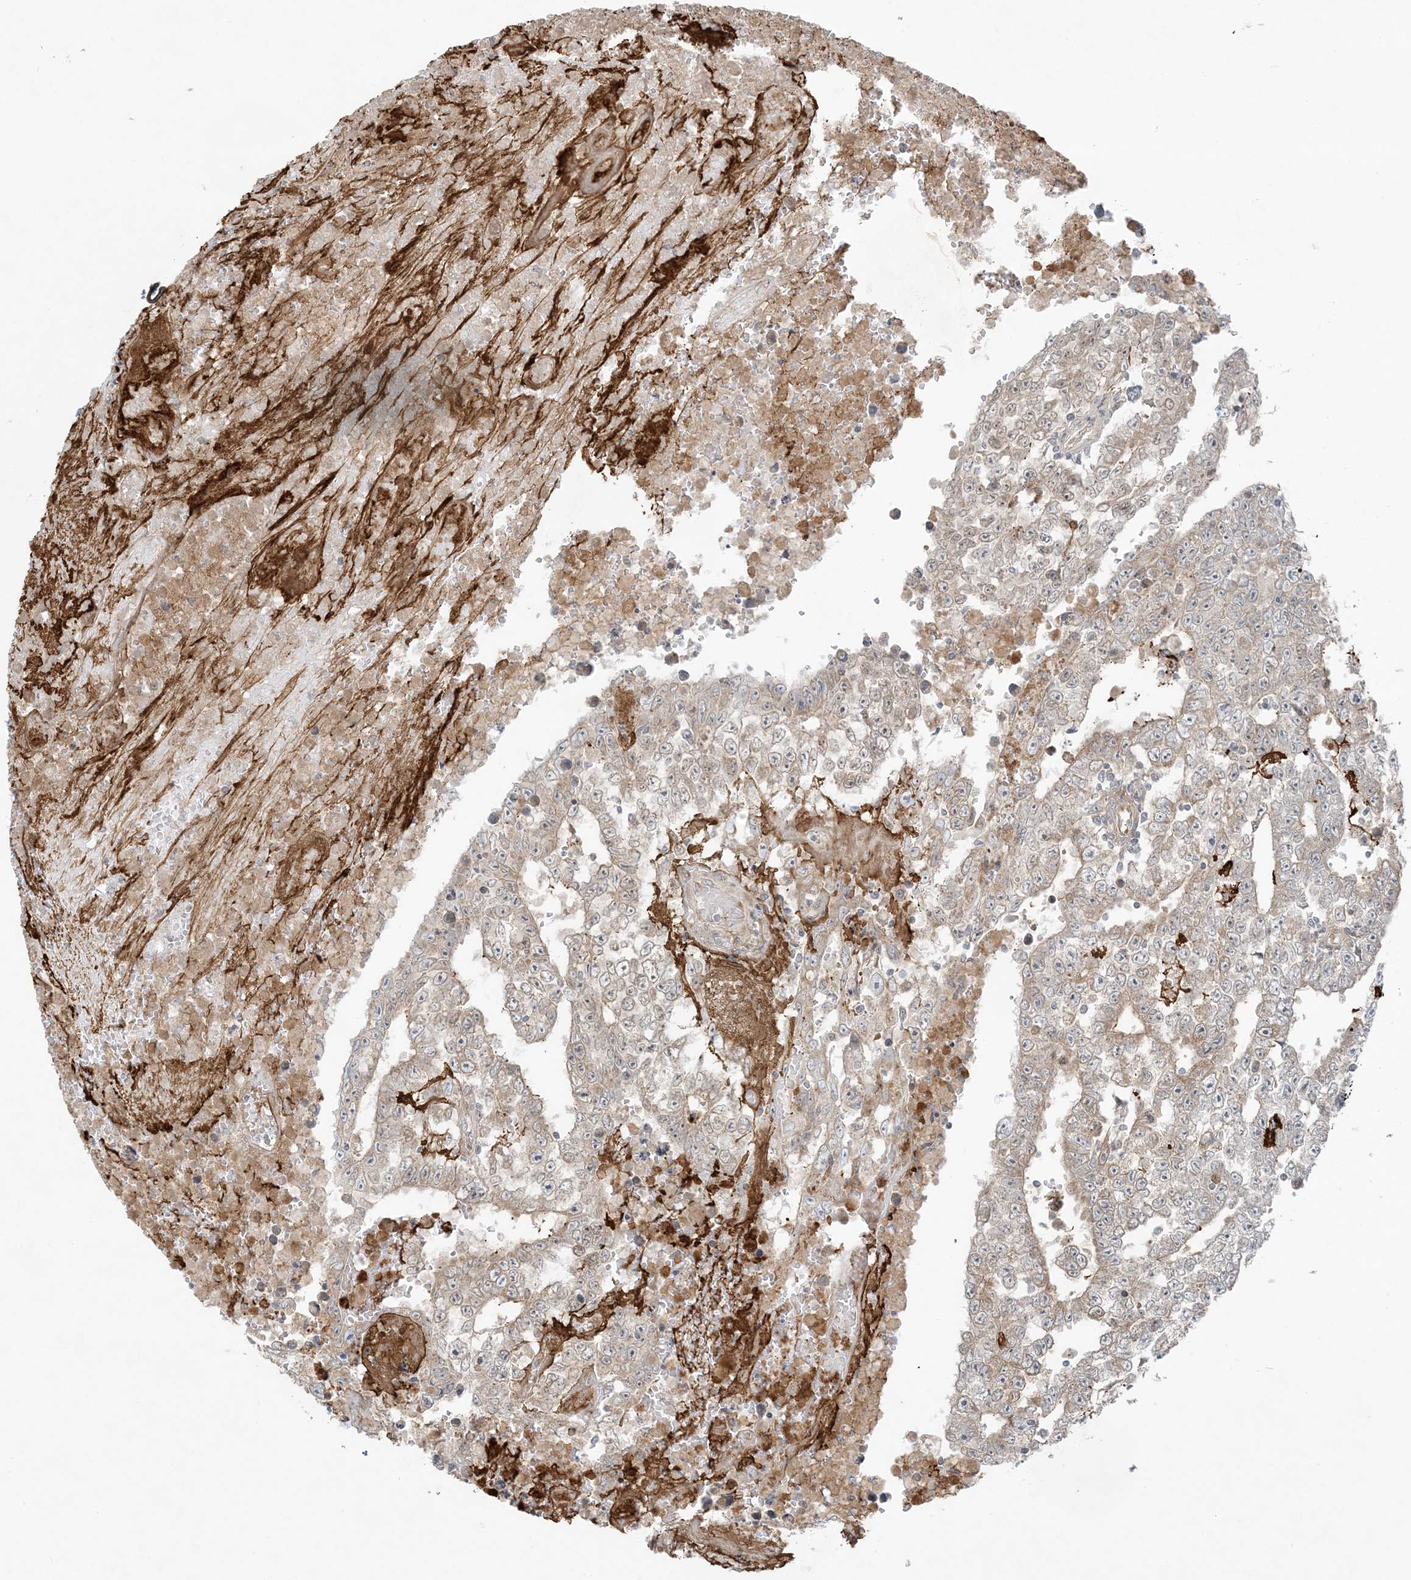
{"staining": {"intensity": "weak", "quantity": ">75%", "location": "cytoplasmic/membranous"}, "tissue": "testis cancer", "cell_type": "Tumor cells", "image_type": "cancer", "snomed": [{"axis": "morphology", "description": "Carcinoma, Embryonal, NOS"}, {"axis": "topography", "description": "Testis"}], "caption": "Protein staining of testis cancer tissue displays weak cytoplasmic/membranous expression in about >75% of tumor cells.", "gene": "ZNF263", "patient": {"sex": "male", "age": 25}}